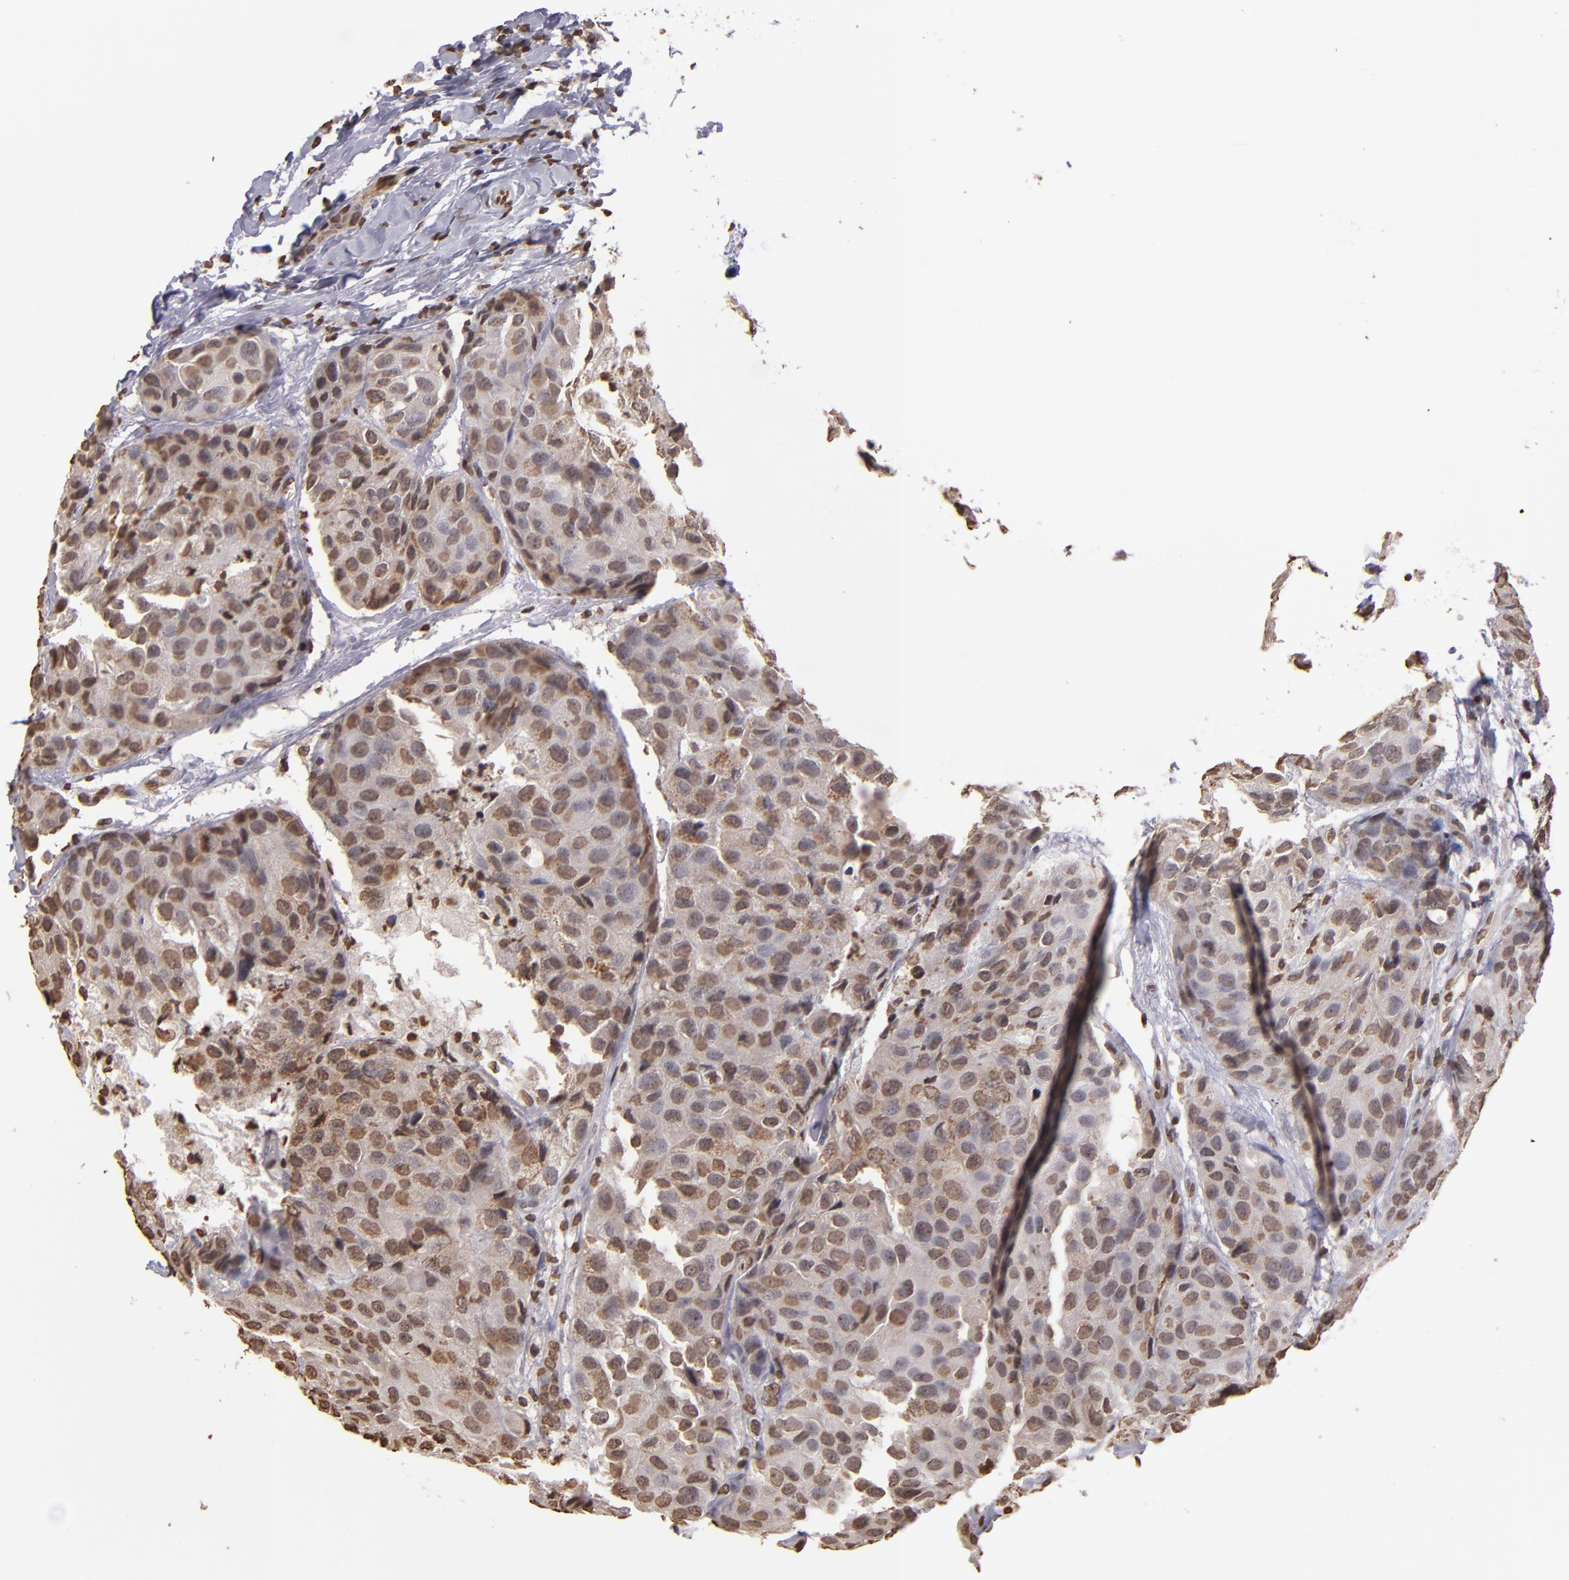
{"staining": {"intensity": "weak", "quantity": ">75%", "location": "nuclear"}, "tissue": "breast cancer", "cell_type": "Tumor cells", "image_type": "cancer", "snomed": [{"axis": "morphology", "description": "Duct carcinoma"}, {"axis": "topography", "description": "Breast"}], "caption": "This micrograph exhibits breast intraductal carcinoma stained with immunohistochemistry to label a protein in brown. The nuclear of tumor cells show weak positivity for the protein. Nuclei are counter-stained blue.", "gene": "LBX1", "patient": {"sex": "female", "age": 68}}